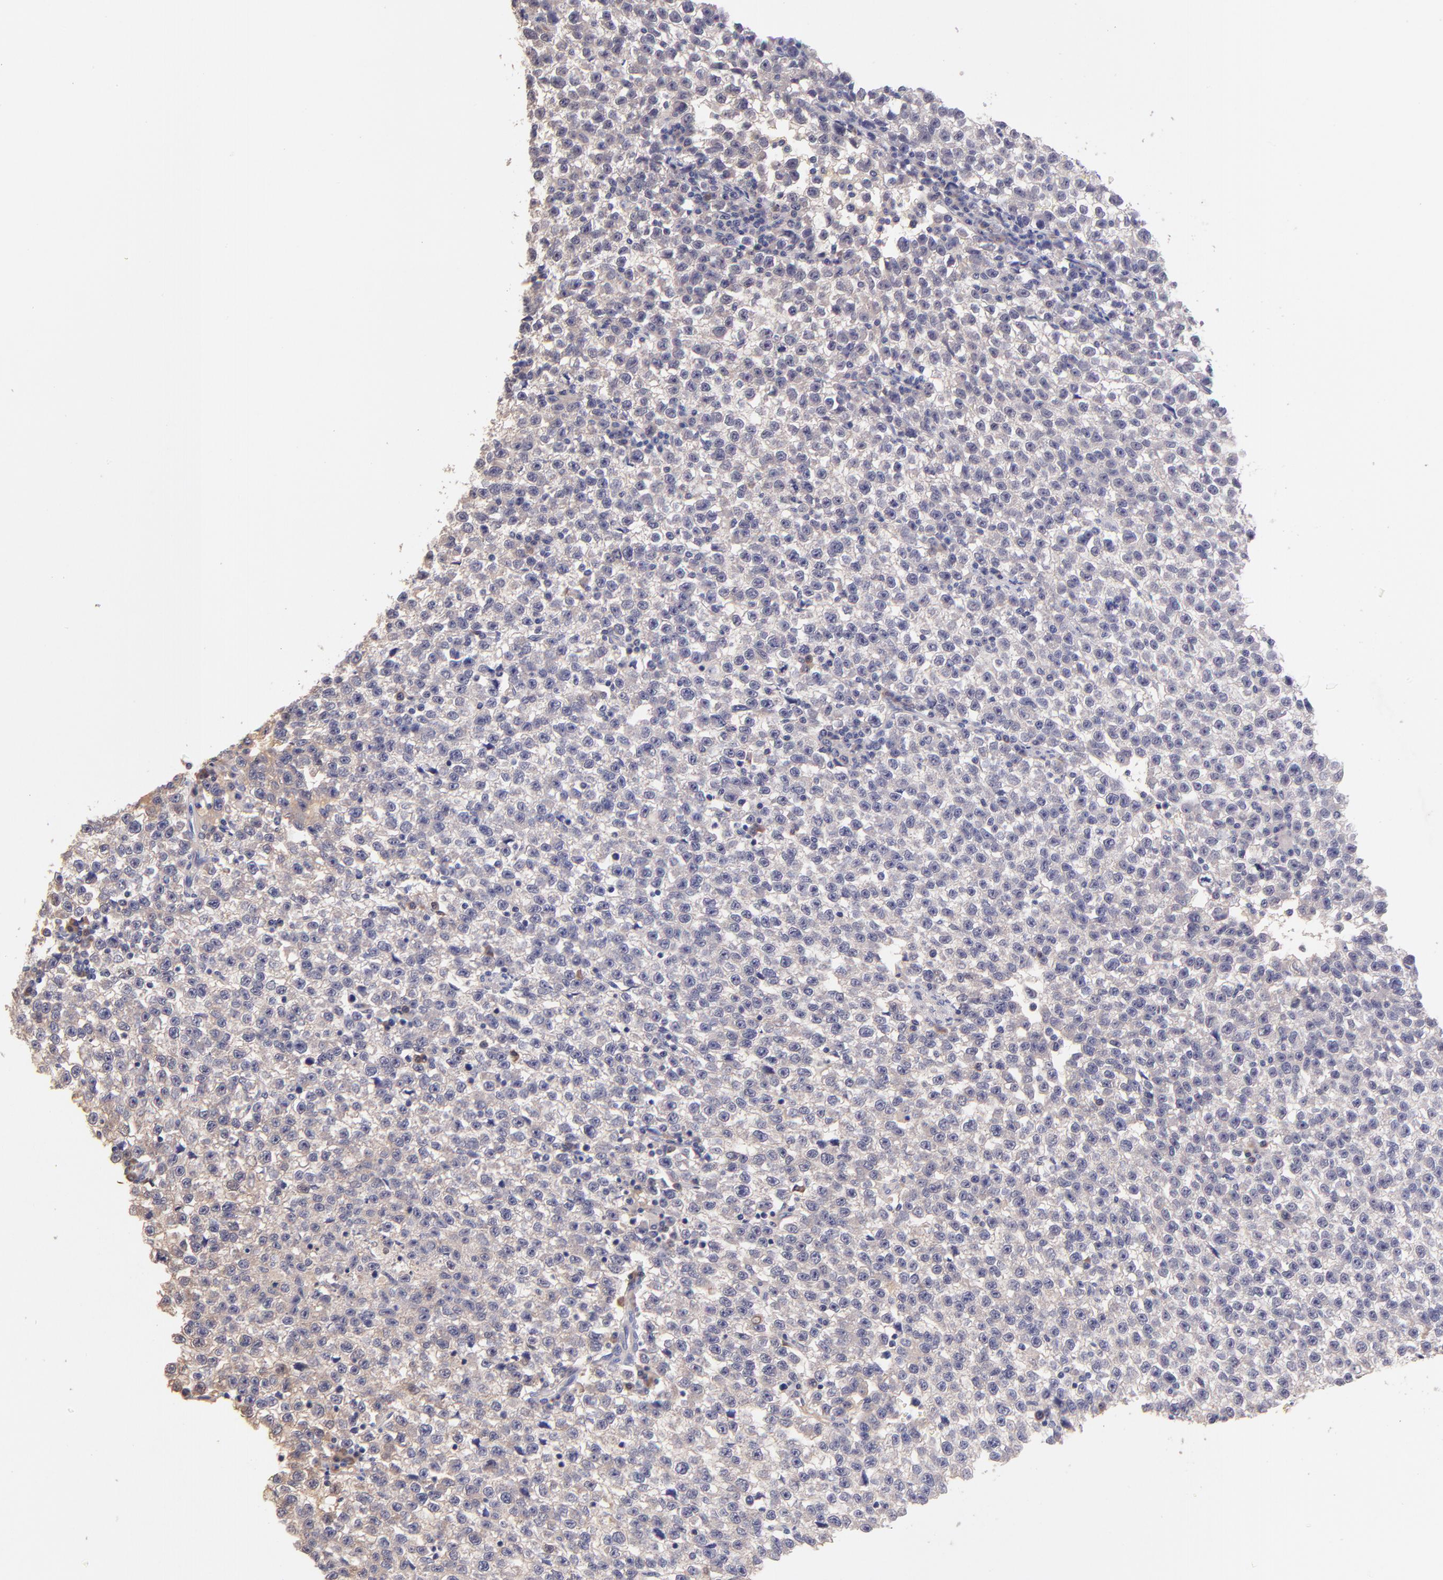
{"staining": {"intensity": "negative", "quantity": "none", "location": "none"}, "tissue": "testis cancer", "cell_type": "Tumor cells", "image_type": "cancer", "snomed": [{"axis": "morphology", "description": "Seminoma, NOS"}, {"axis": "topography", "description": "Testis"}], "caption": "This is an immunohistochemistry (IHC) photomicrograph of human seminoma (testis). There is no expression in tumor cells.", "gene": "RNASEL", "patient": {"sex": "male", "age": 35}}